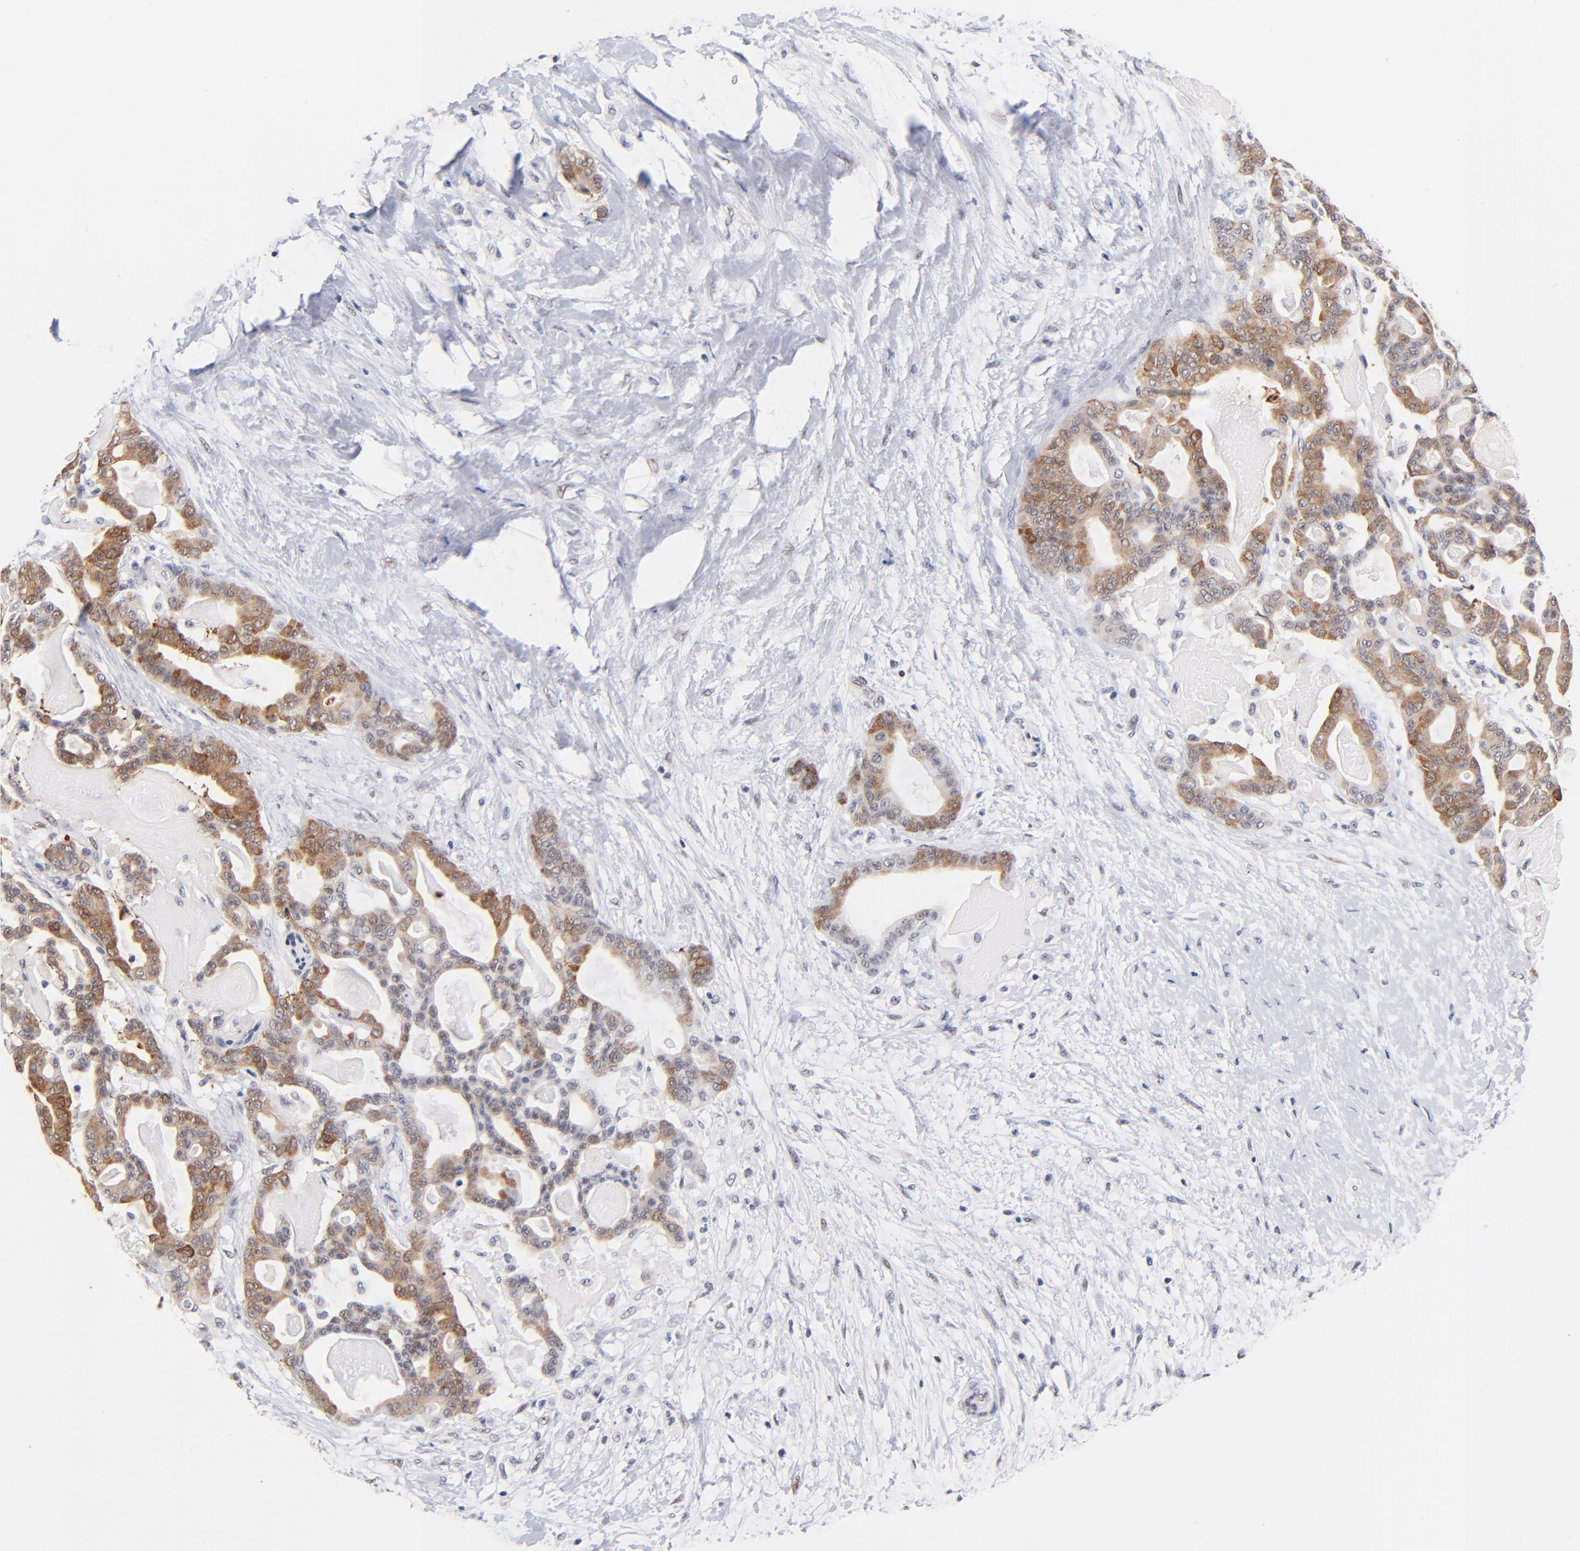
{"staining": {"intensity": "moderate", "quantity": ">75%", "location": "cytoplasmic/membranous"}, "tissue": "pancreatic cancer", "cell_type": "Tumor cells", "image_type": "cancer", "snomed": [{"axis": "morphology", "description": "Adenocarcinoma, NOS"}, {"axis": "topography", "description": "Pancreas"}], "caption": "Pancreatic cancer was stained to show a protein in brown. There is medium levels of moderate cytoplasmic/membranous positivity in approximately >75% of tumor cells.", "gene": "ZNF74", "patient": {"sex": "male", "age": 63}}